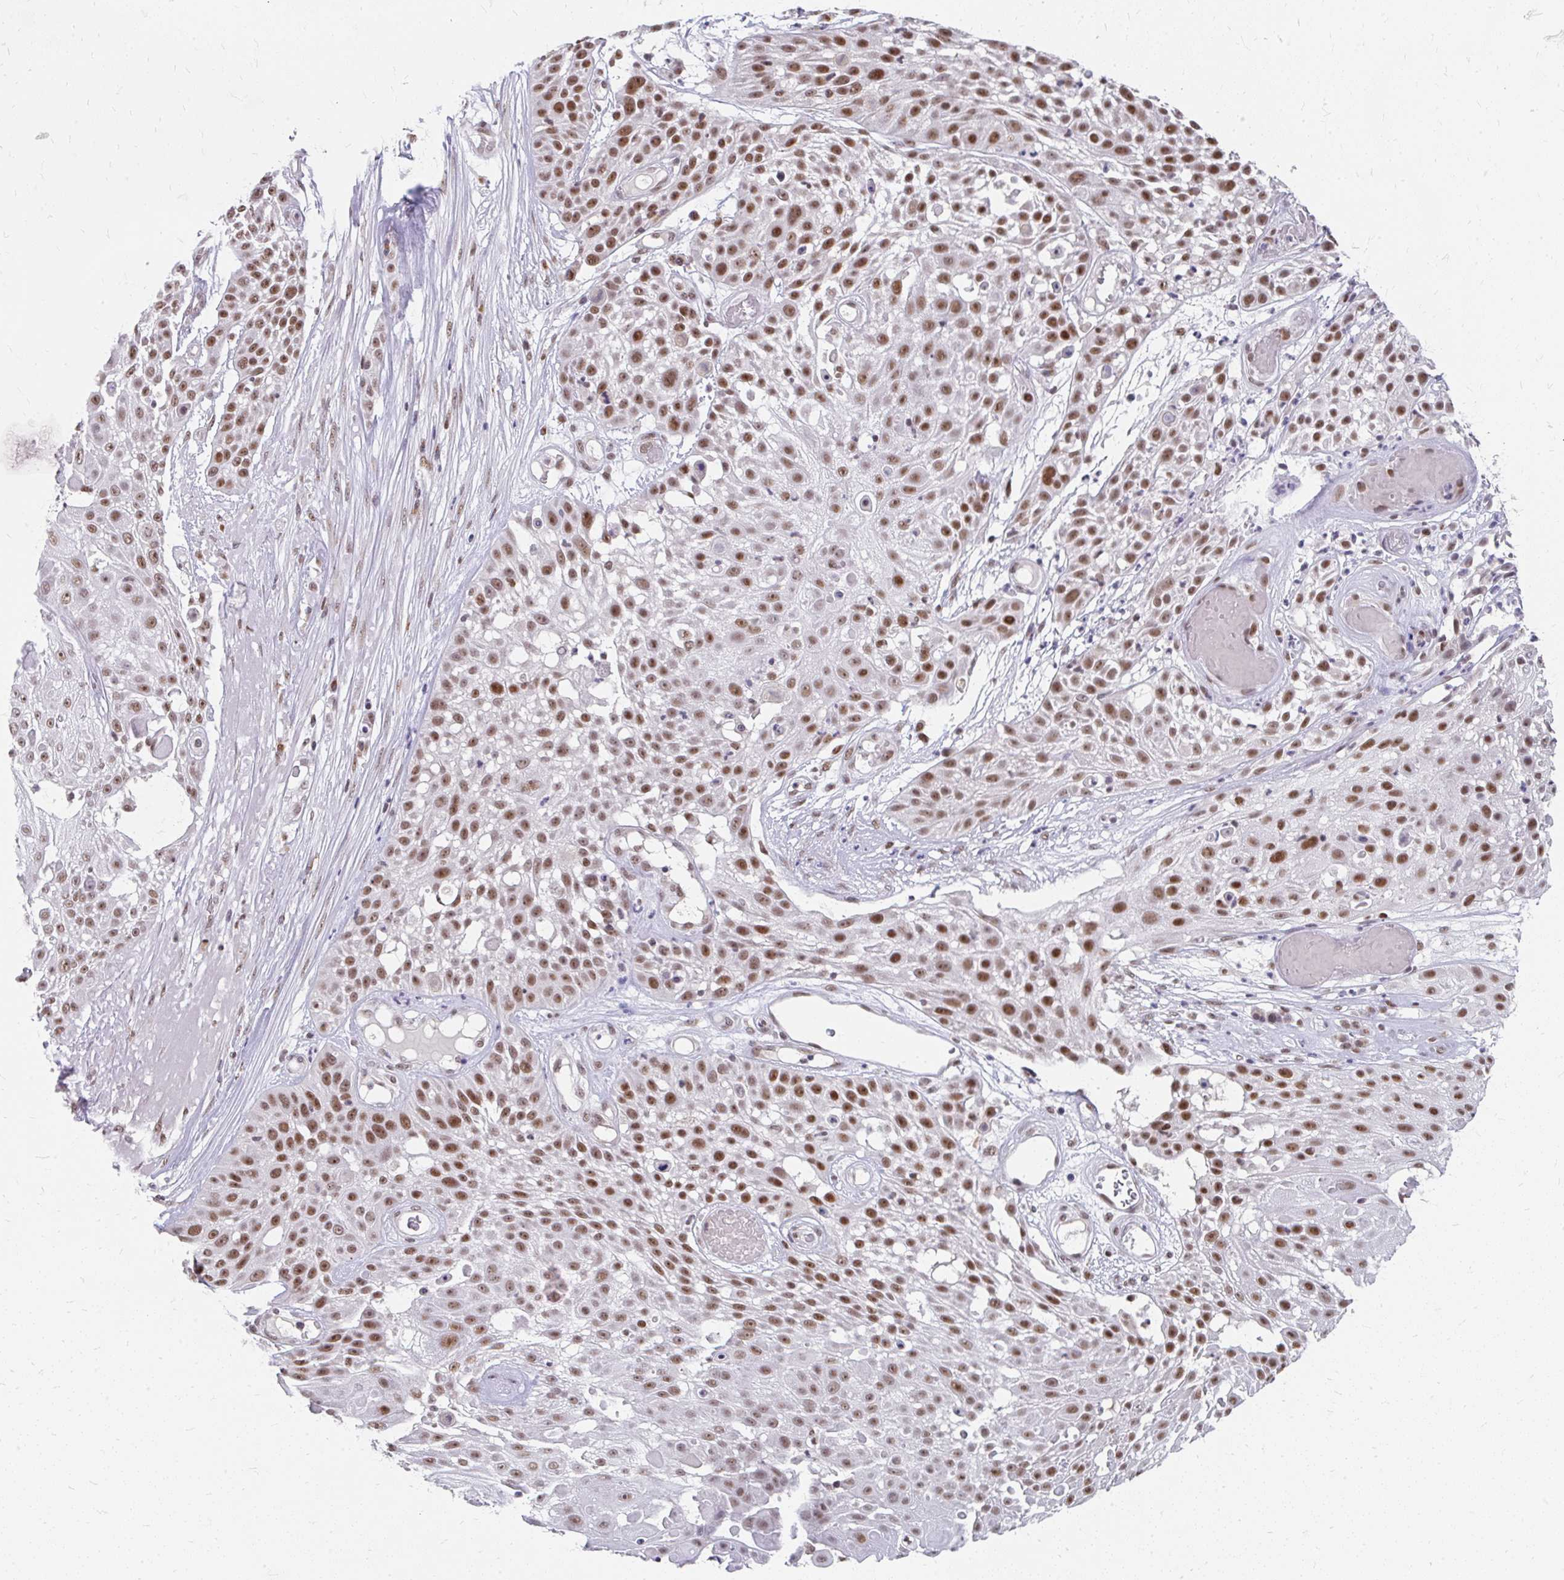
{"staining": {"intensity": "moderate", "quantity": ">75%", "location": "nuclear"}, "tissue": "skin cancer", "cell_type": "Tumor cells", "image_type": "cancer", "snomed": [{"axis": "morphology", "description": "Squamous cell carcinoma, NOS"}, {"axis": "topography", "description": "Skin"}], "caption": "An immunohistochemistry (IHC) histopathology image of tumor tissue is shown. Protein staining in brown highlights moderate nuclear positivity in squamous cell carcinoma (skin) within tumor cells.", "gene": "GTF2H1", "patient": {"sex": "female", "age": 86}}